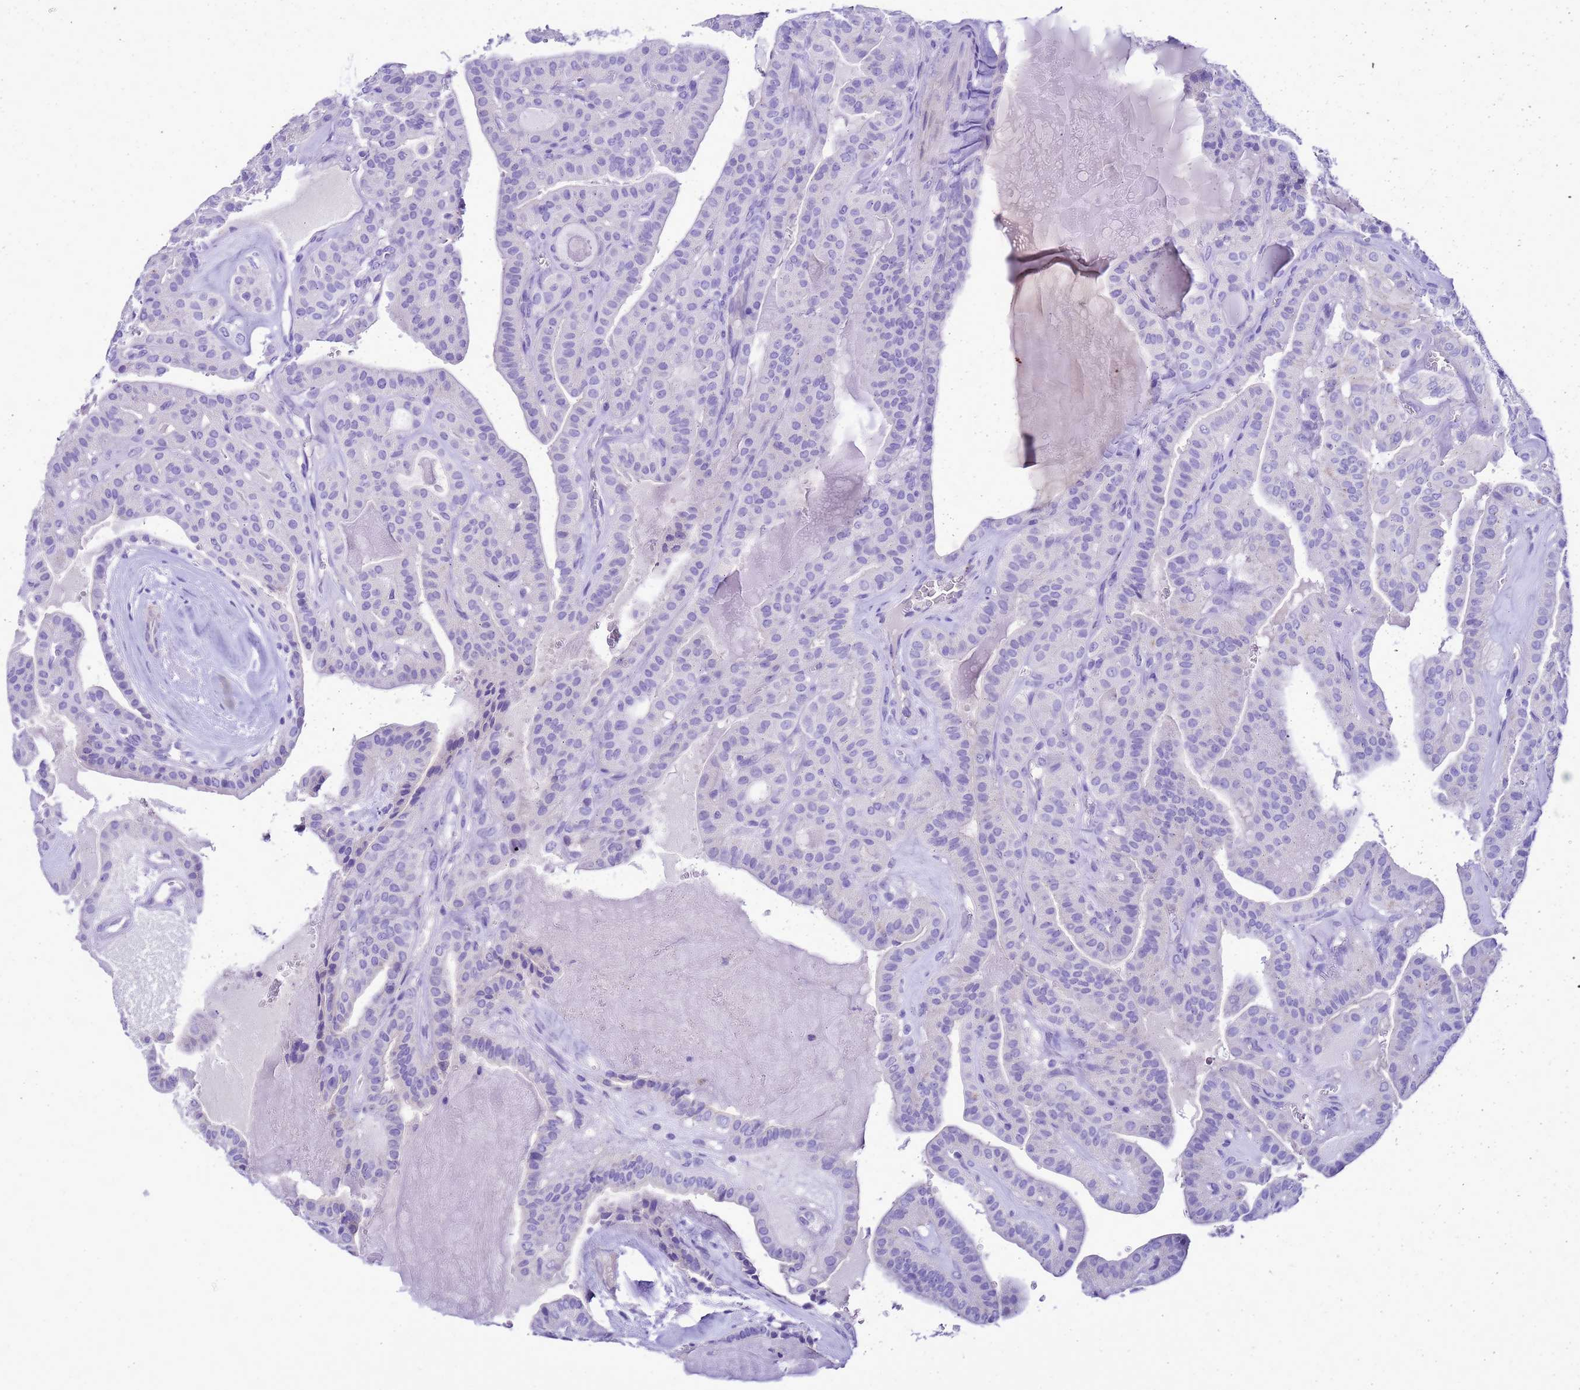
{"staining": {"intensity": "negative", "quantity": "none", "location": "none"}, "tissue": "thyroid cancer", "cell_type": "Tumor cells", "image_type": "cancer", "snomed": [{"axis": "morphology", "description": "Papillary adenocarcinoma, NOS"}, {"axis": "topography", "description": "Thyroid gland"}], "caption": "Thyroid papillary adenocarcinoma stained for a protein using immunohistochemistry (IHC) demonstrates no positivity tumor cells.", "gene": "BEST2", "patient": {"sex": "male", "age": 52}}